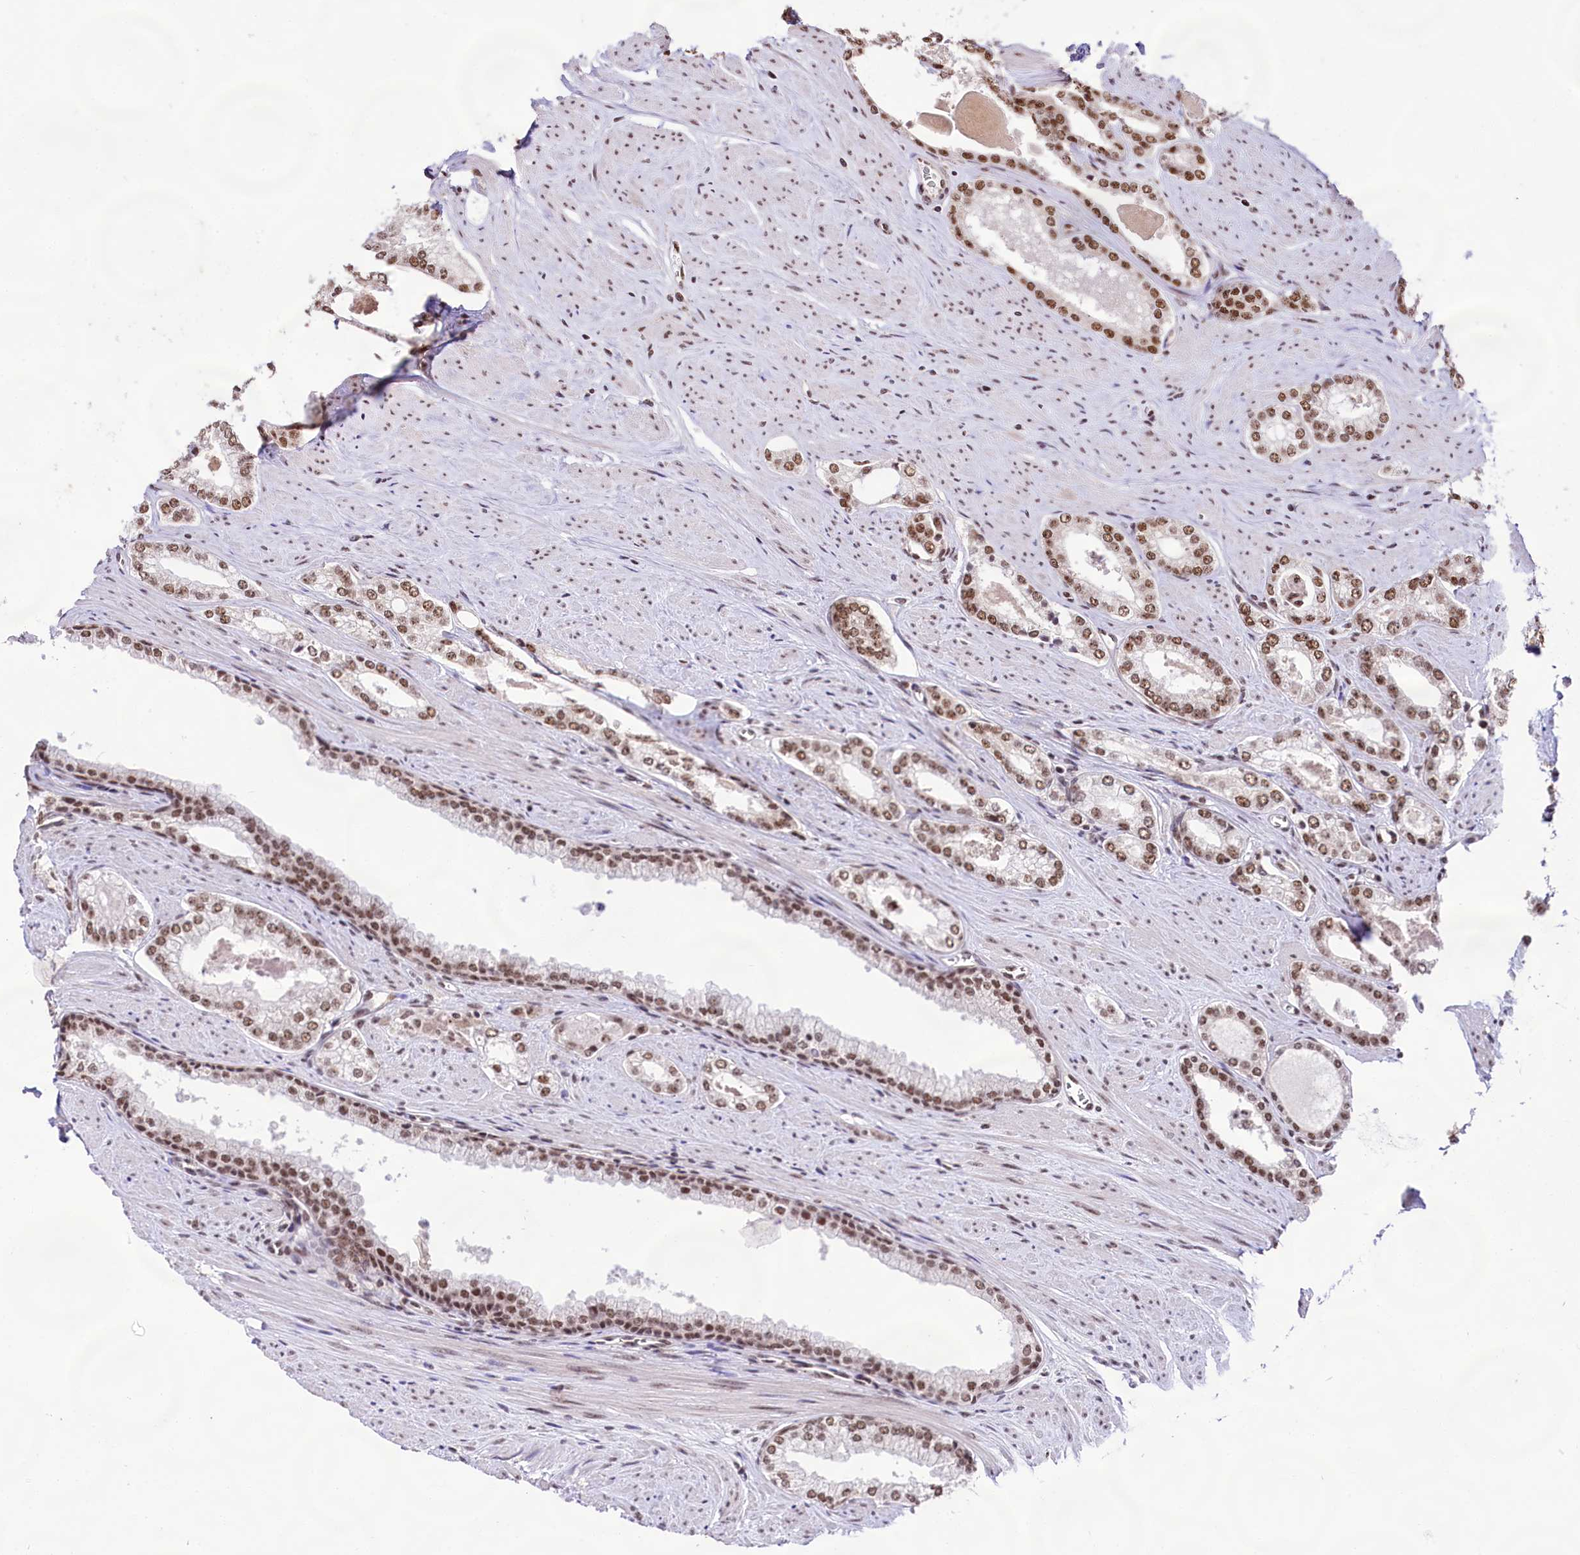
{"staining": {"intensity": "moderate", "quantity": ">75%", "location": "nuclear"}, "tissue": "prostate cancer", "cell_type": "Tumor cells", "image_type": "cancer", "snomed": [{"axis": "morphology", "description": "Adenocarcinoma, Low grade"}, {"axis": "topography", "description": "Prostate and seminal vesicle, NOS"}], "caption": "IHC (DAB (3,3'-diaminobenzidine)) staining of prostate cancer (low-grade adenocarcinoma) exhibits moderate nuclear protein staining in about >75% of tumor cells. (IHC, brightfield microscopy, high magnification).", "gene": "HIRA", "patient": {"sex": "male", "age": 60}}